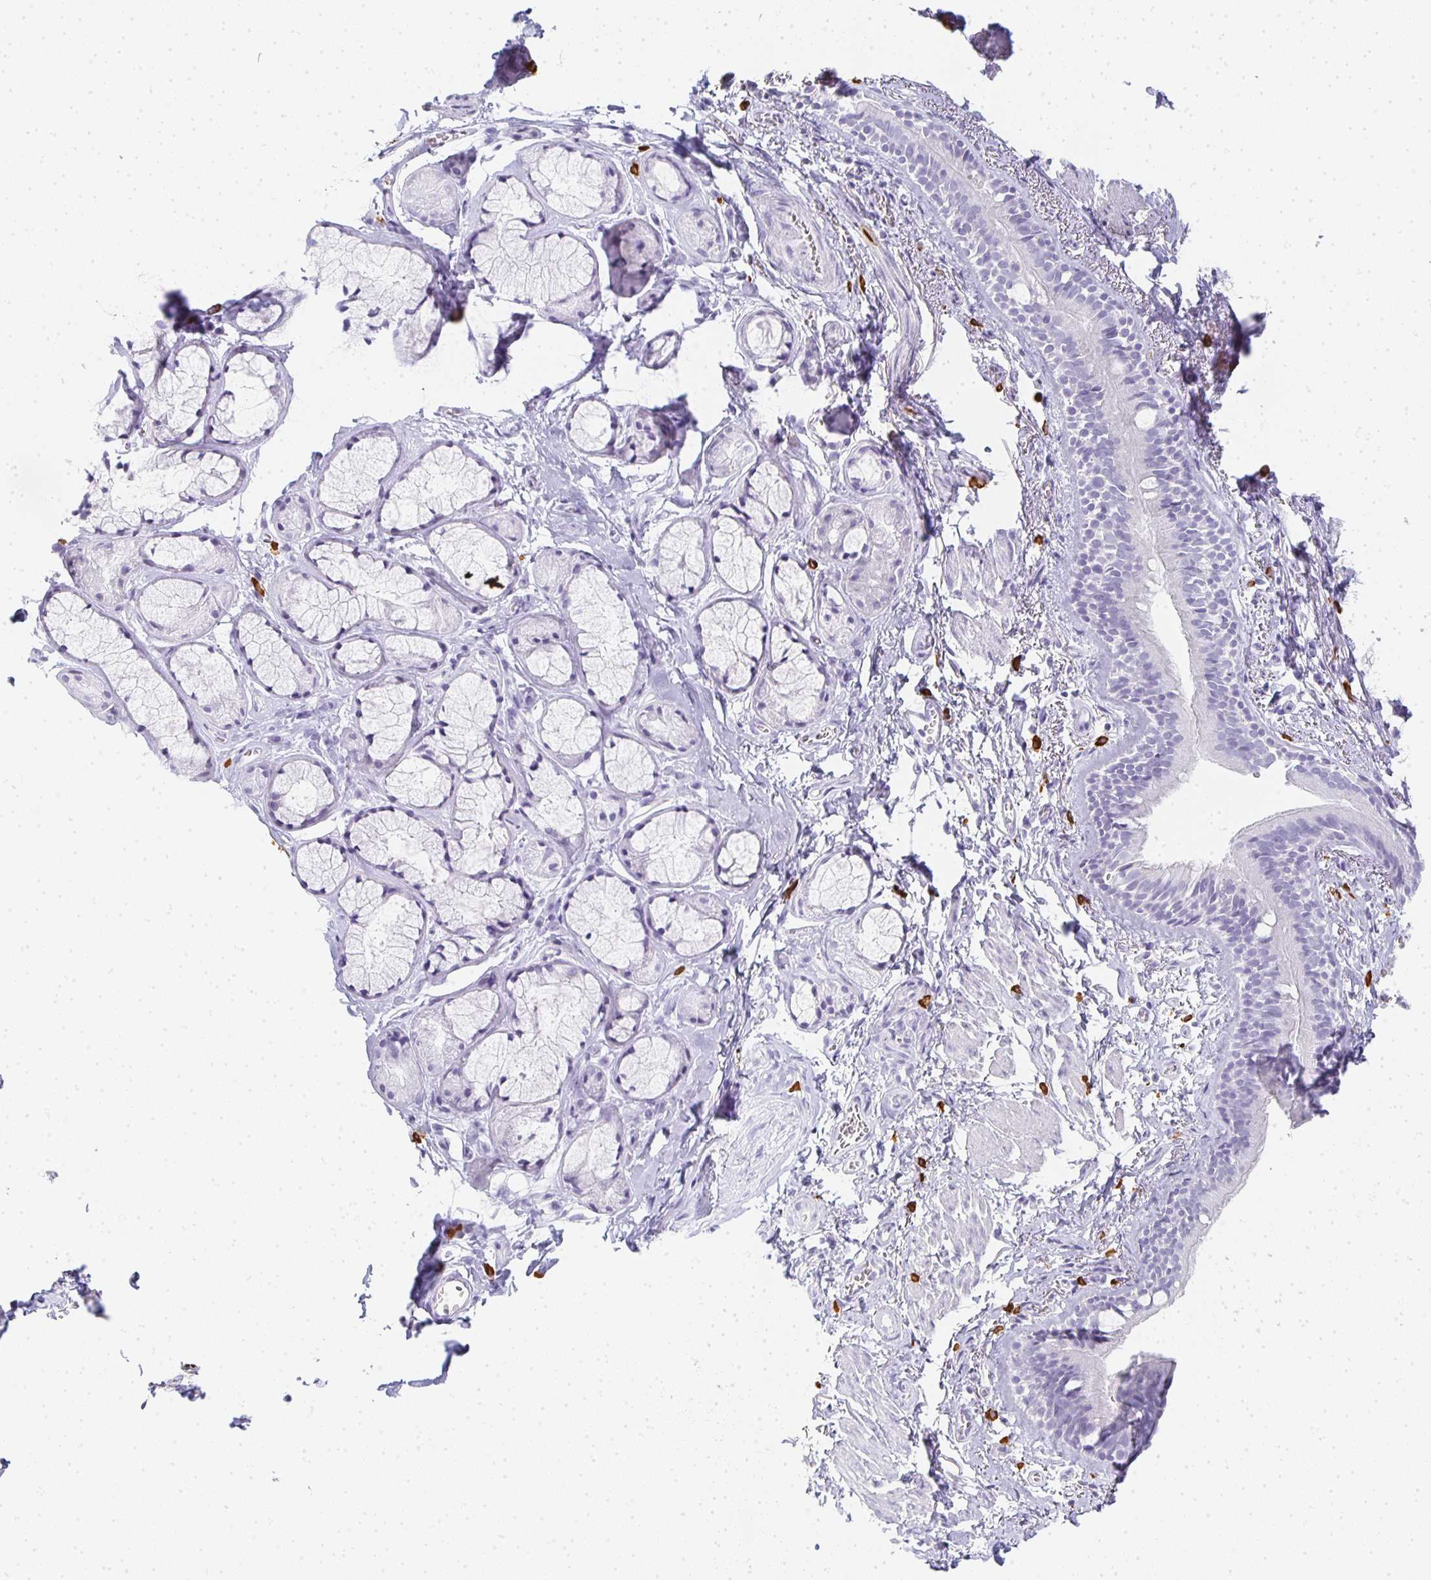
{"staining": {"intensity": "negative", "quantity": "none", "location": "none"}, "tissue": "bronchus", "cell_type": "Respiratory epithelial cells", "image_type": "normal", "snomed": [{"axis": "morphology", "description": "Normal tissue, NOS"}, {"axis": "topography", "description": "Cartilage tissue"}, {"axis": "topography", "description": "Bronchus"}, {"axis": "topography", "description": "Peripheral nerve tissue"}], "caption": "This photomicrograph is of unremarkable bronchus stained with immunohistochemistry (IHC) to label a protein in brown with the nuclei are counter-stained blue. There is no staining in respiratory epithelial cells.", "gene": "TPSD1", "patient": {"sex": "female", "age": 59}}